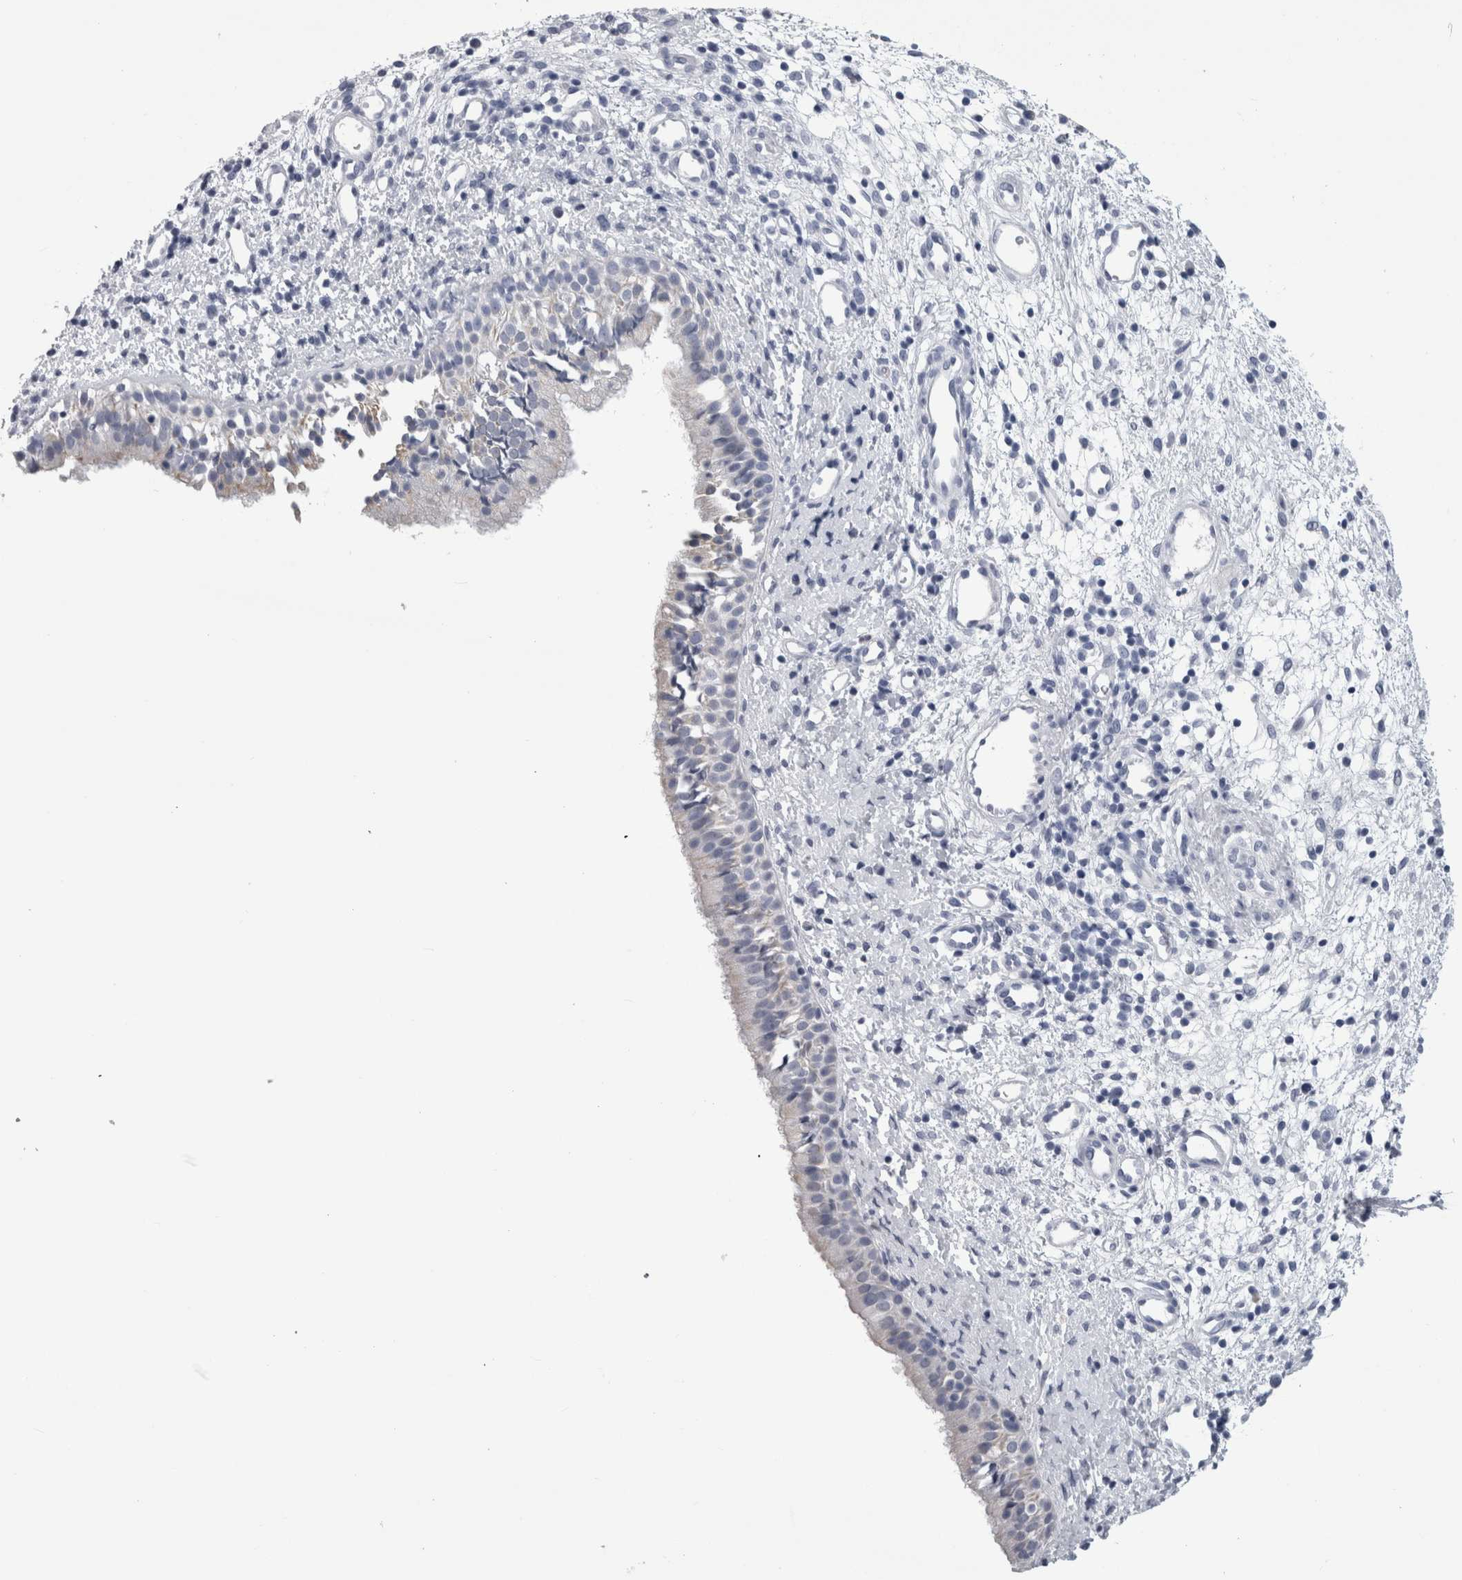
{"staining": {"intensity": "negative", "quantity": "none", "location": "none"}, "tissue": "nasopharynx", "cell_type": "Respiratory epithelial cells", "image_type": "normal", "snomed": [{"axis": "morphology", "description": "Normal tissue, NOS"}, {"axis": "topography", "description": "Nasopharynx"}], "caption": "Immunohistochemistry histopathology image of normal human nasopharynx stained for a protein (brown), which reveals no expression in respiratory epithelial cells.", "gene": "ALDH8A1", "patient": {"sex": "male", "age": 22}}